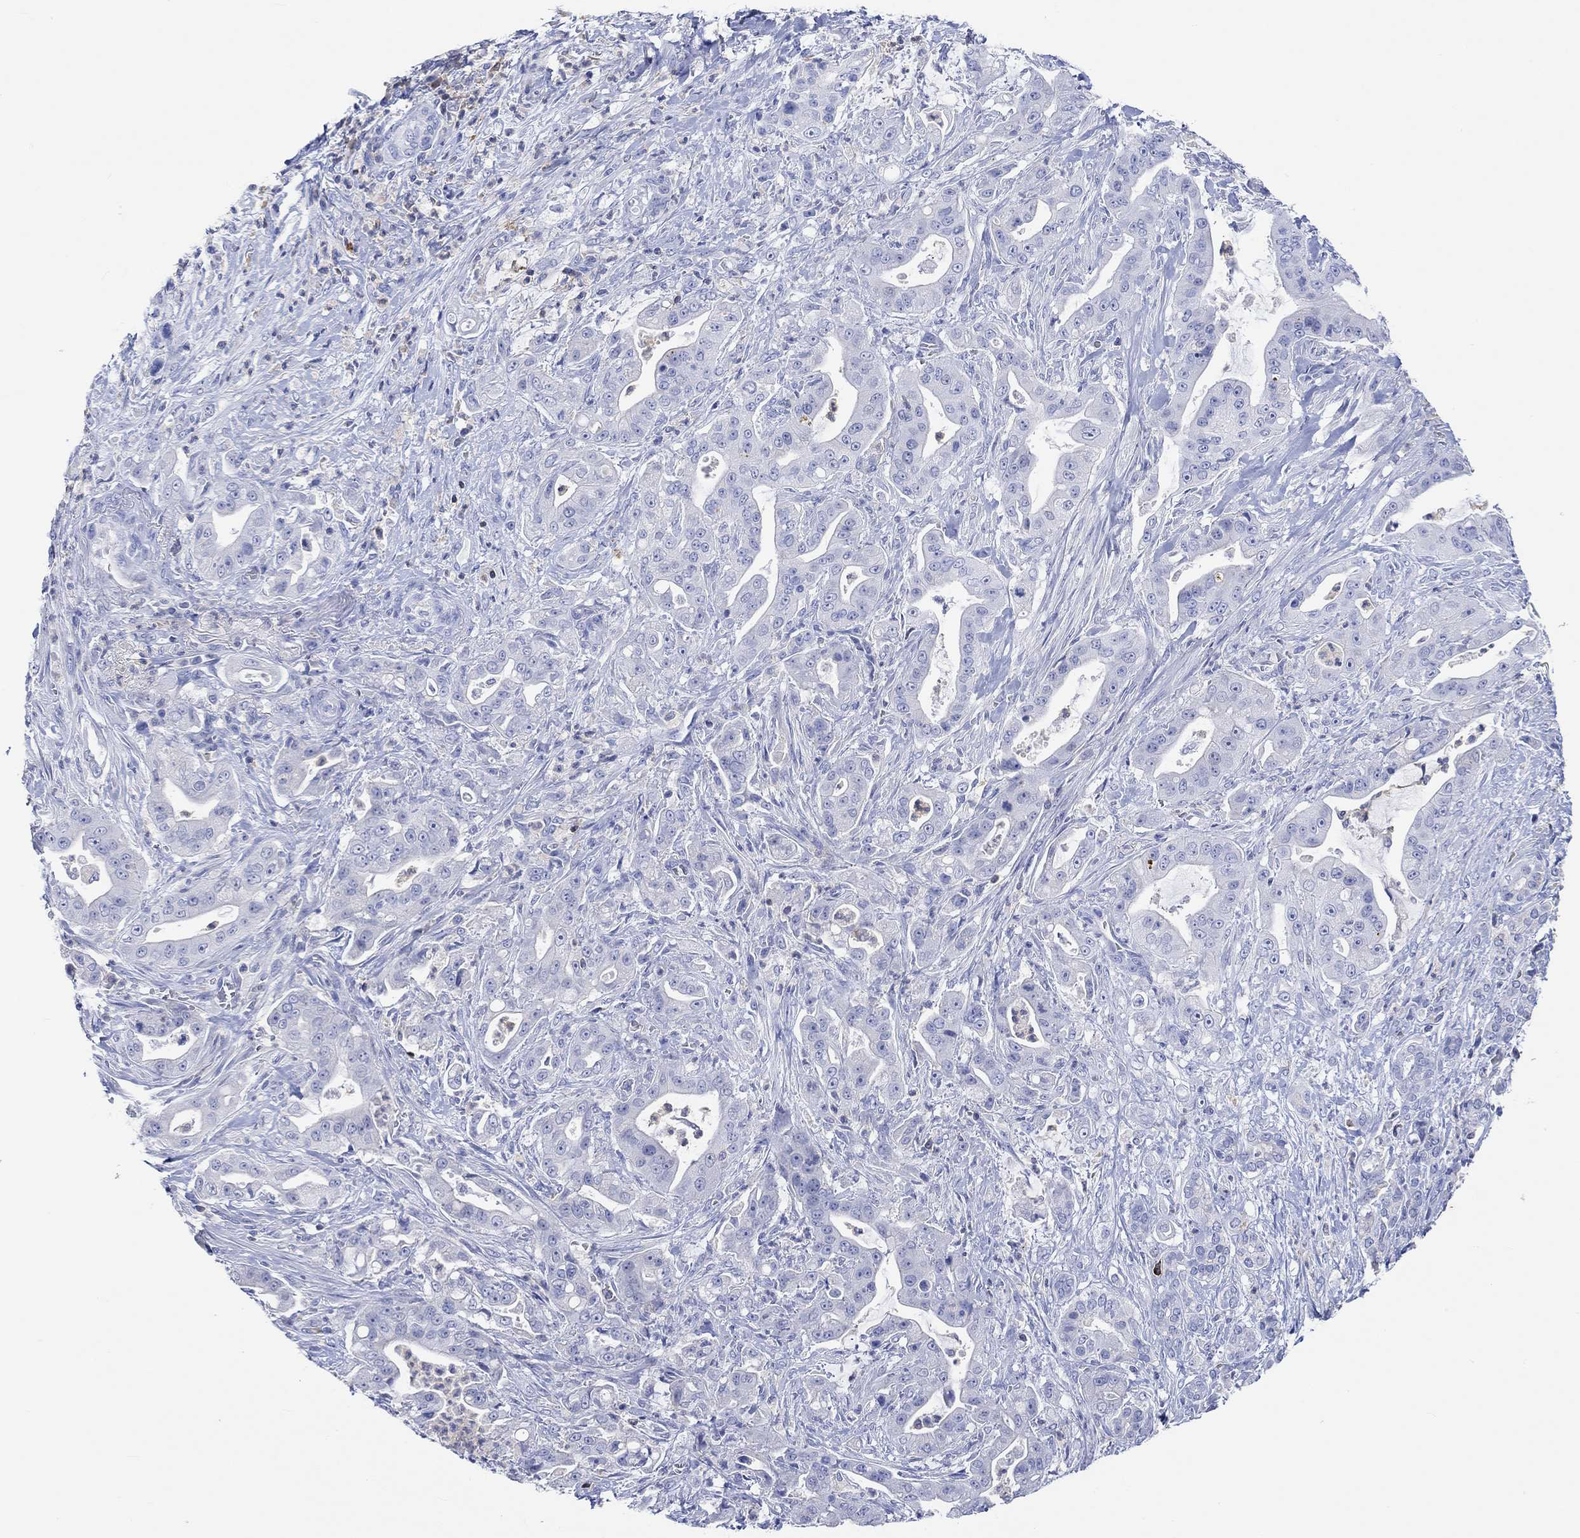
{"staining": {"intensity": "negative", "quantity": "none", "location": "none"}, "tissue": "pancreatic cancer", "cell_type": "Tumor cells", "image_type": "cancer", "snomed": [{"axis": "morphology", "description": "Normal tissue, NOS"}, {"axis": "morphology", "description": "Inflammation, NOS"}, {"axis": "morphology", "description": "Adenocarcinoma, NOS"}, {"axis": "topography", "description": "Pancreas"}], "caption": "There is no significant staining in tumor cells of pancreatic cancer.", "gene": "GCM1", "patient": {"sex": "male", "age": 57}}